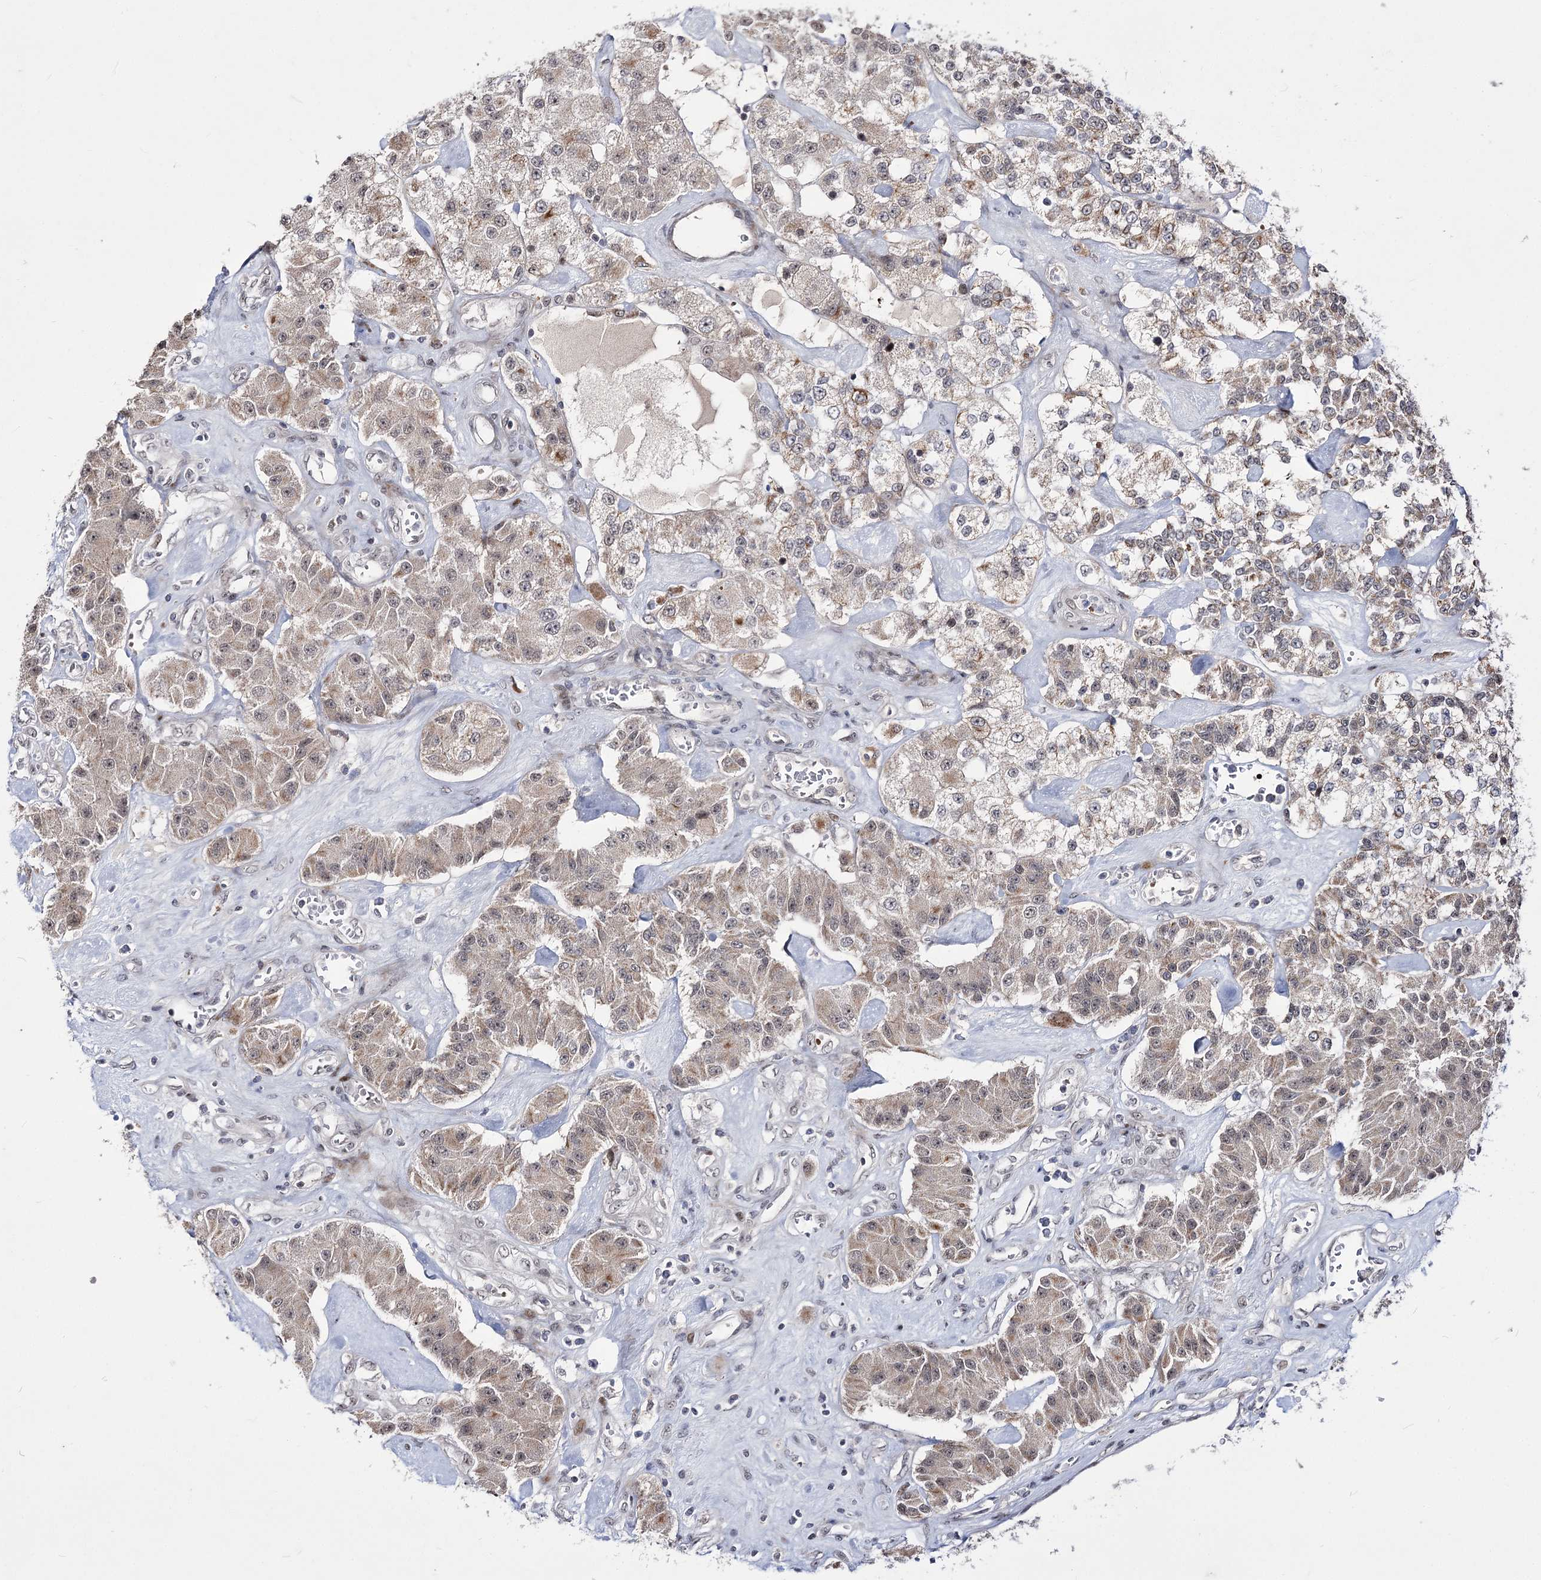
{"staining": {"intensity": "weak", "quantity": ">75%", "location": "cytoplasmic/membranous"}, "tissue": "carcinoid", "cell_type": "Tumor cells", "image_type": "cancer", "snomed": [{"axis": "morphology", "description": "Carcinoid, malignant, NOS"}, {"axis": "topography", "description": "Pancreas"}], "caption": "Tumor cells display weak cytoplasmic/membranous staining in about >75% of cells in carcinoid (malignant). Nuclei are stained in blue.", "gene": "STOX1", "patient": {"sex": "male", "age": 41}}